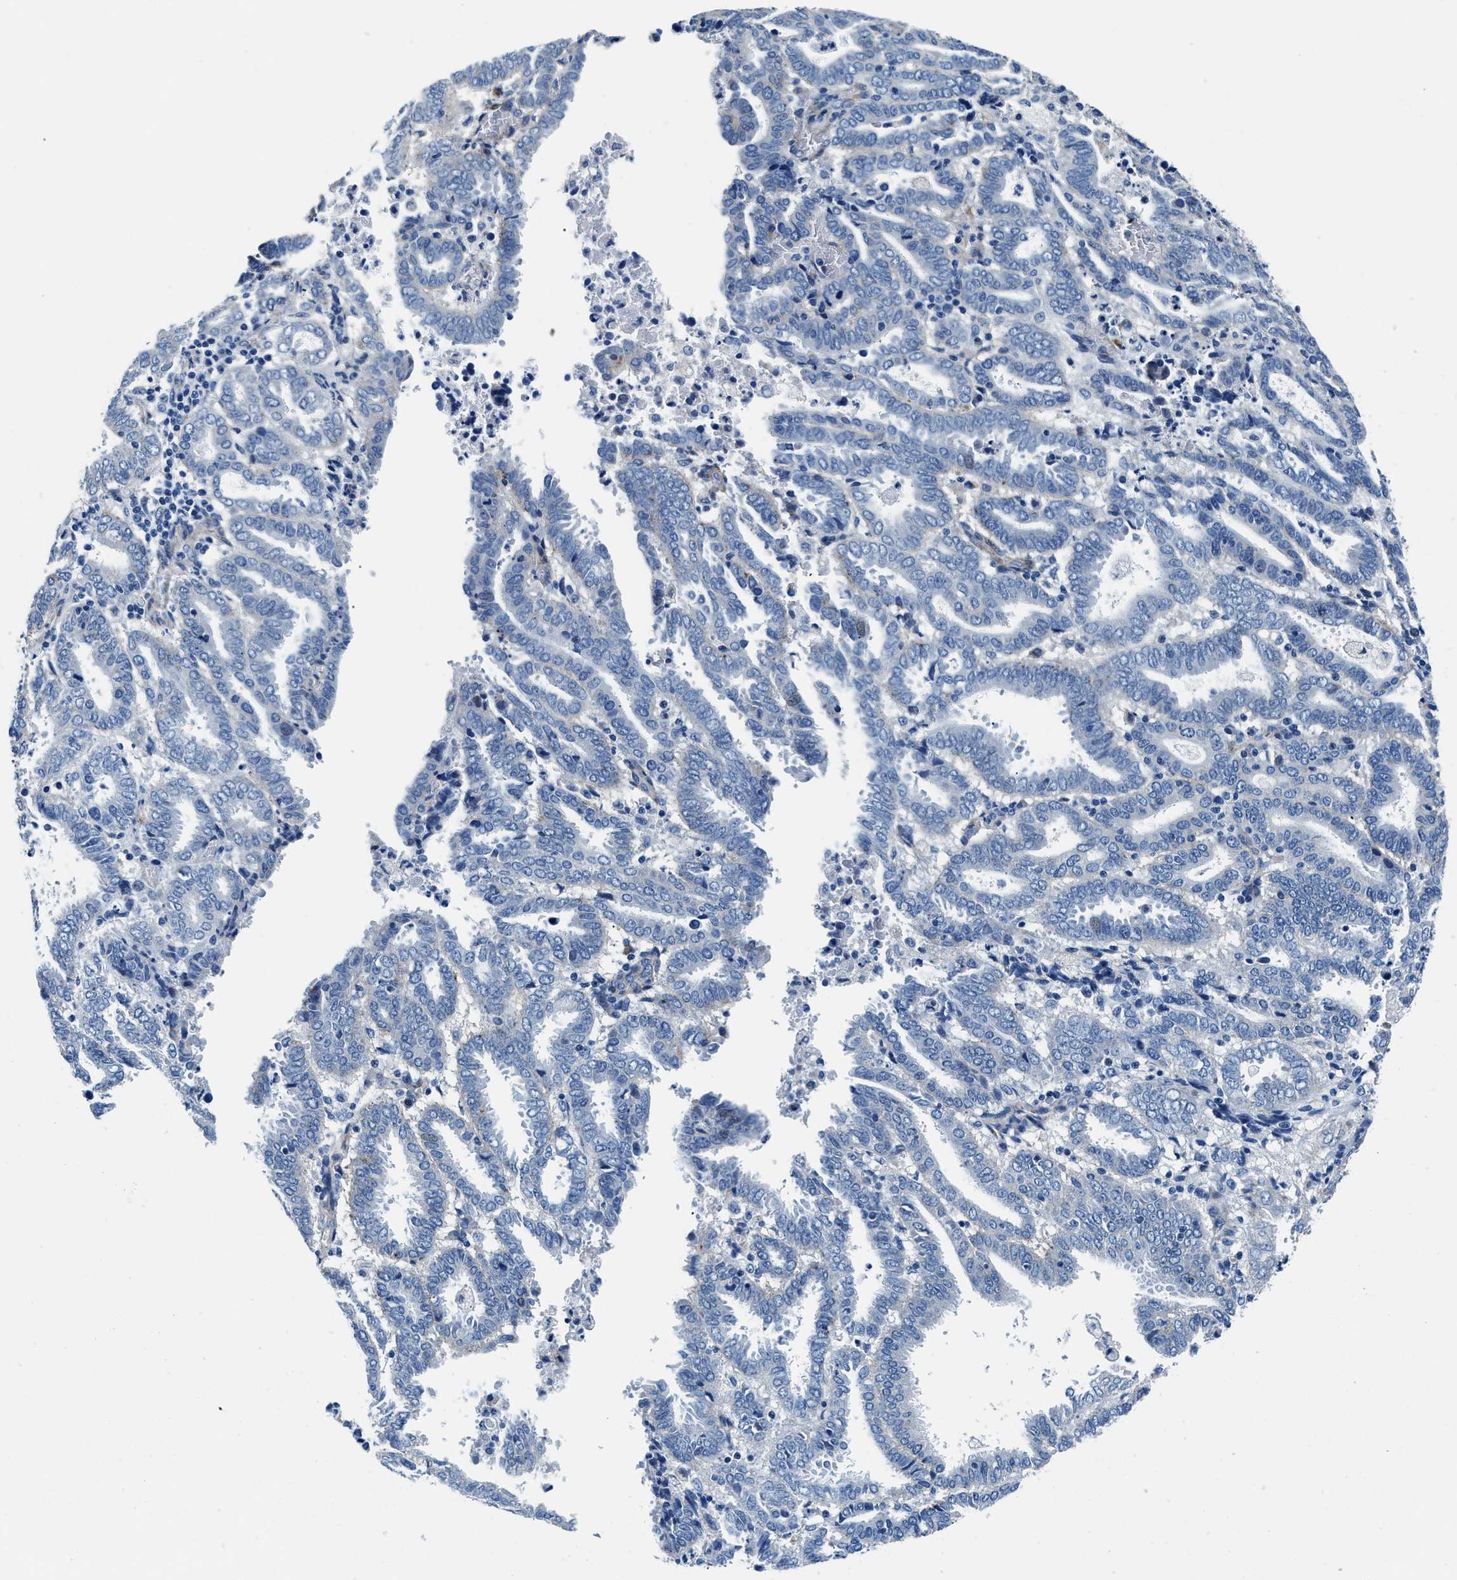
{"staining": {"intensity": "negative", "quantity": "none", "location": "none"}, "tissue": "endometrial cancer", "cell_type": "Tumor cells", "image_type": "cancer", "snomed": [{"axis": "morphology", "description": "Adenocarcinoma, NOS"}, {"axis": "topography", "description": "Uterus"}], "caption": "Tumor cells show no significant protein staining in endometrial cancer (adenocarcinoma). Nuclei are stained in blue.", "gene": "DAG1", "patient": {"sex": "female", "age": 83}}